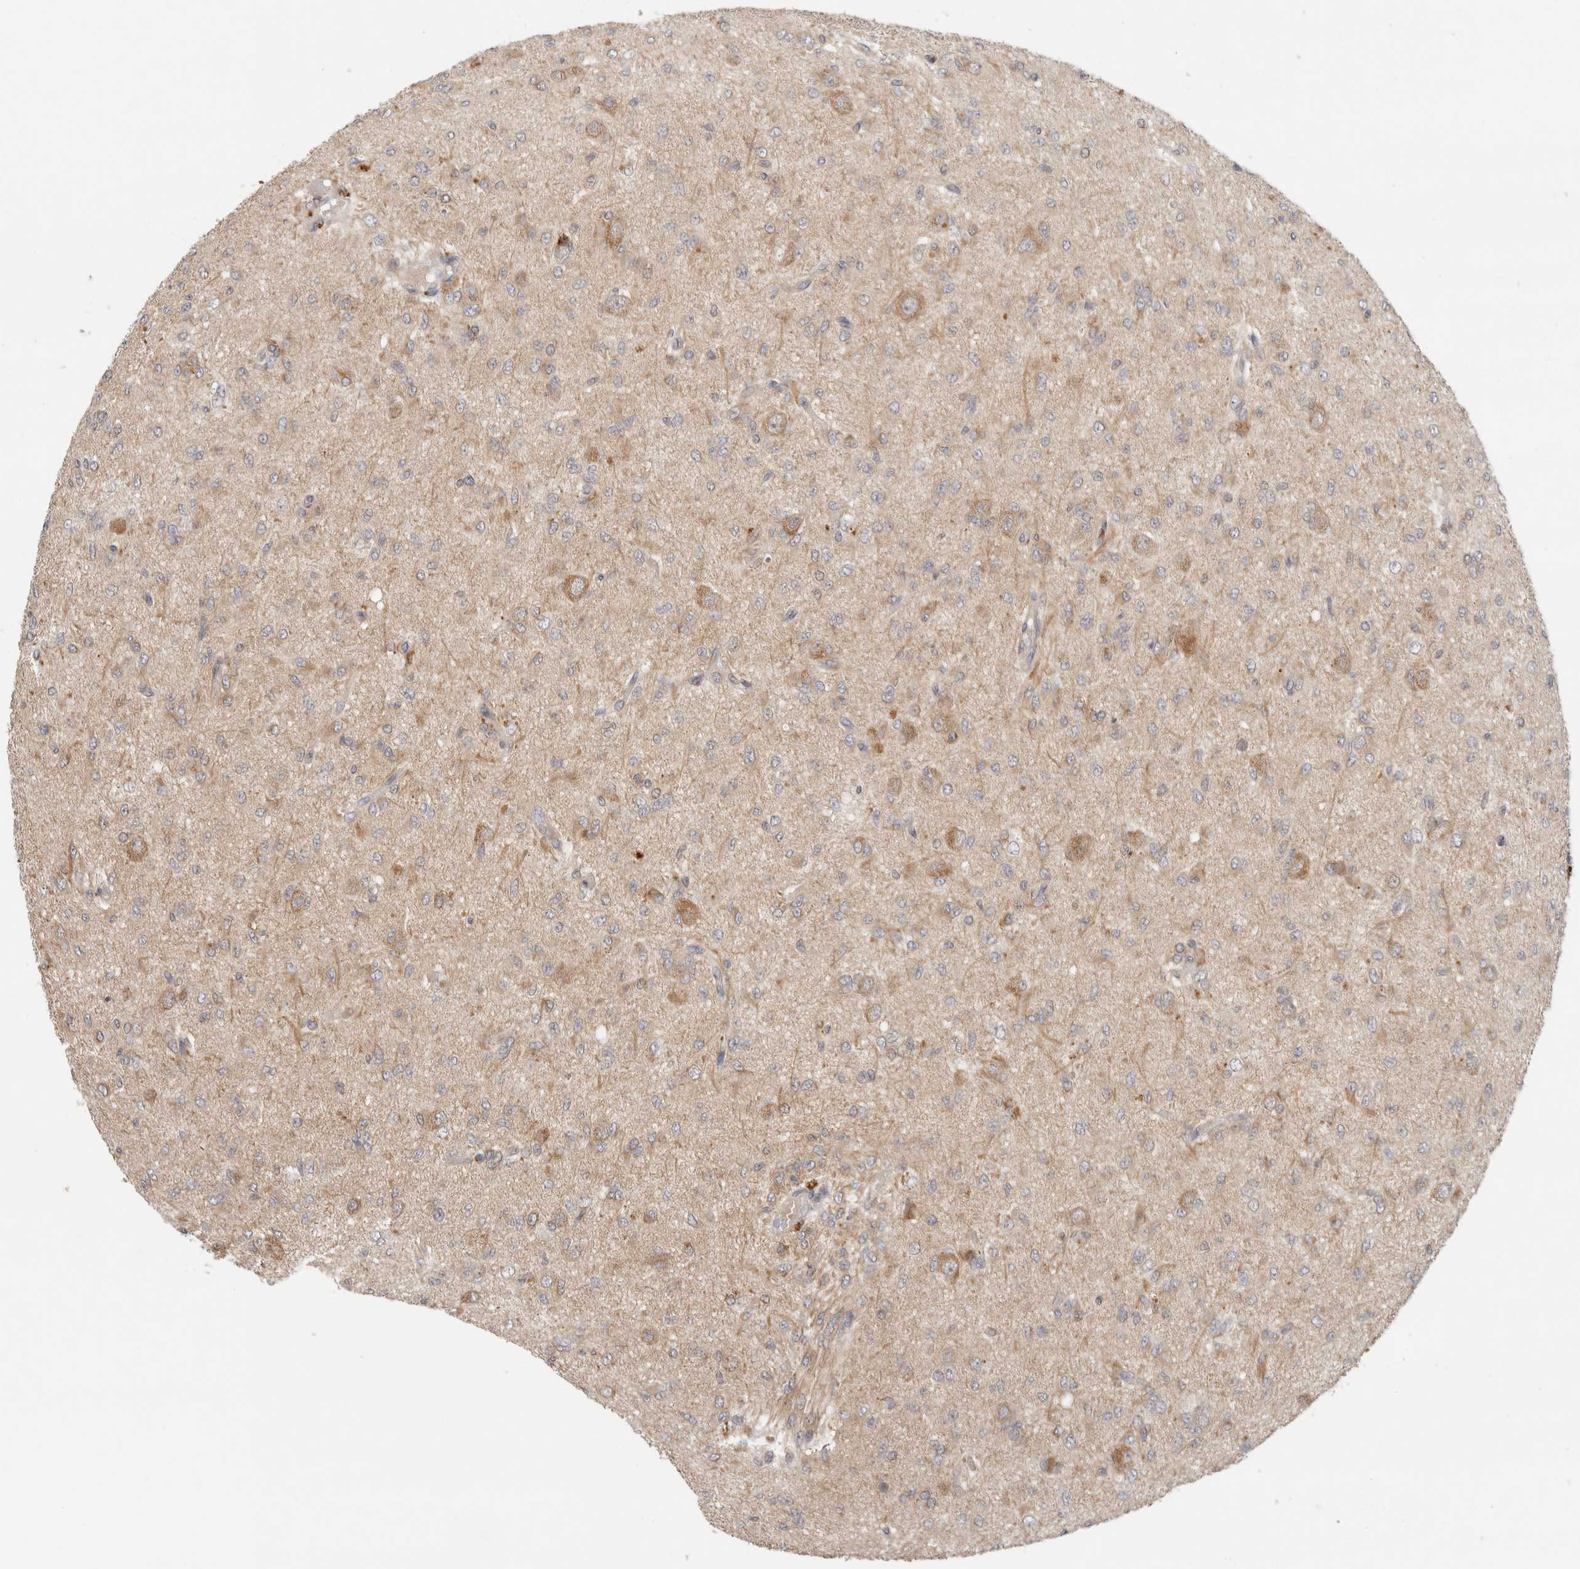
{"staining": {"intensity": "weak", "quantity": "<25%", "location": "cytoplasmic/membranous"}, "tissue": "glioma", "cell_type": "Tumor cells", "image_type": "cancer", "snomed": [{"axis": "morphology", "description": "Glioma, malignant, High grade"}, {"axis": "topography", "description": "Brain"}], "caption": "A high-resolution histopathology image shows immunohistochemistry staining of malignant high-grade glioma, which displays no significant expression in tumor cells.", "gene": "SGK1", "patient": {"sex": "female", "age": 59}}